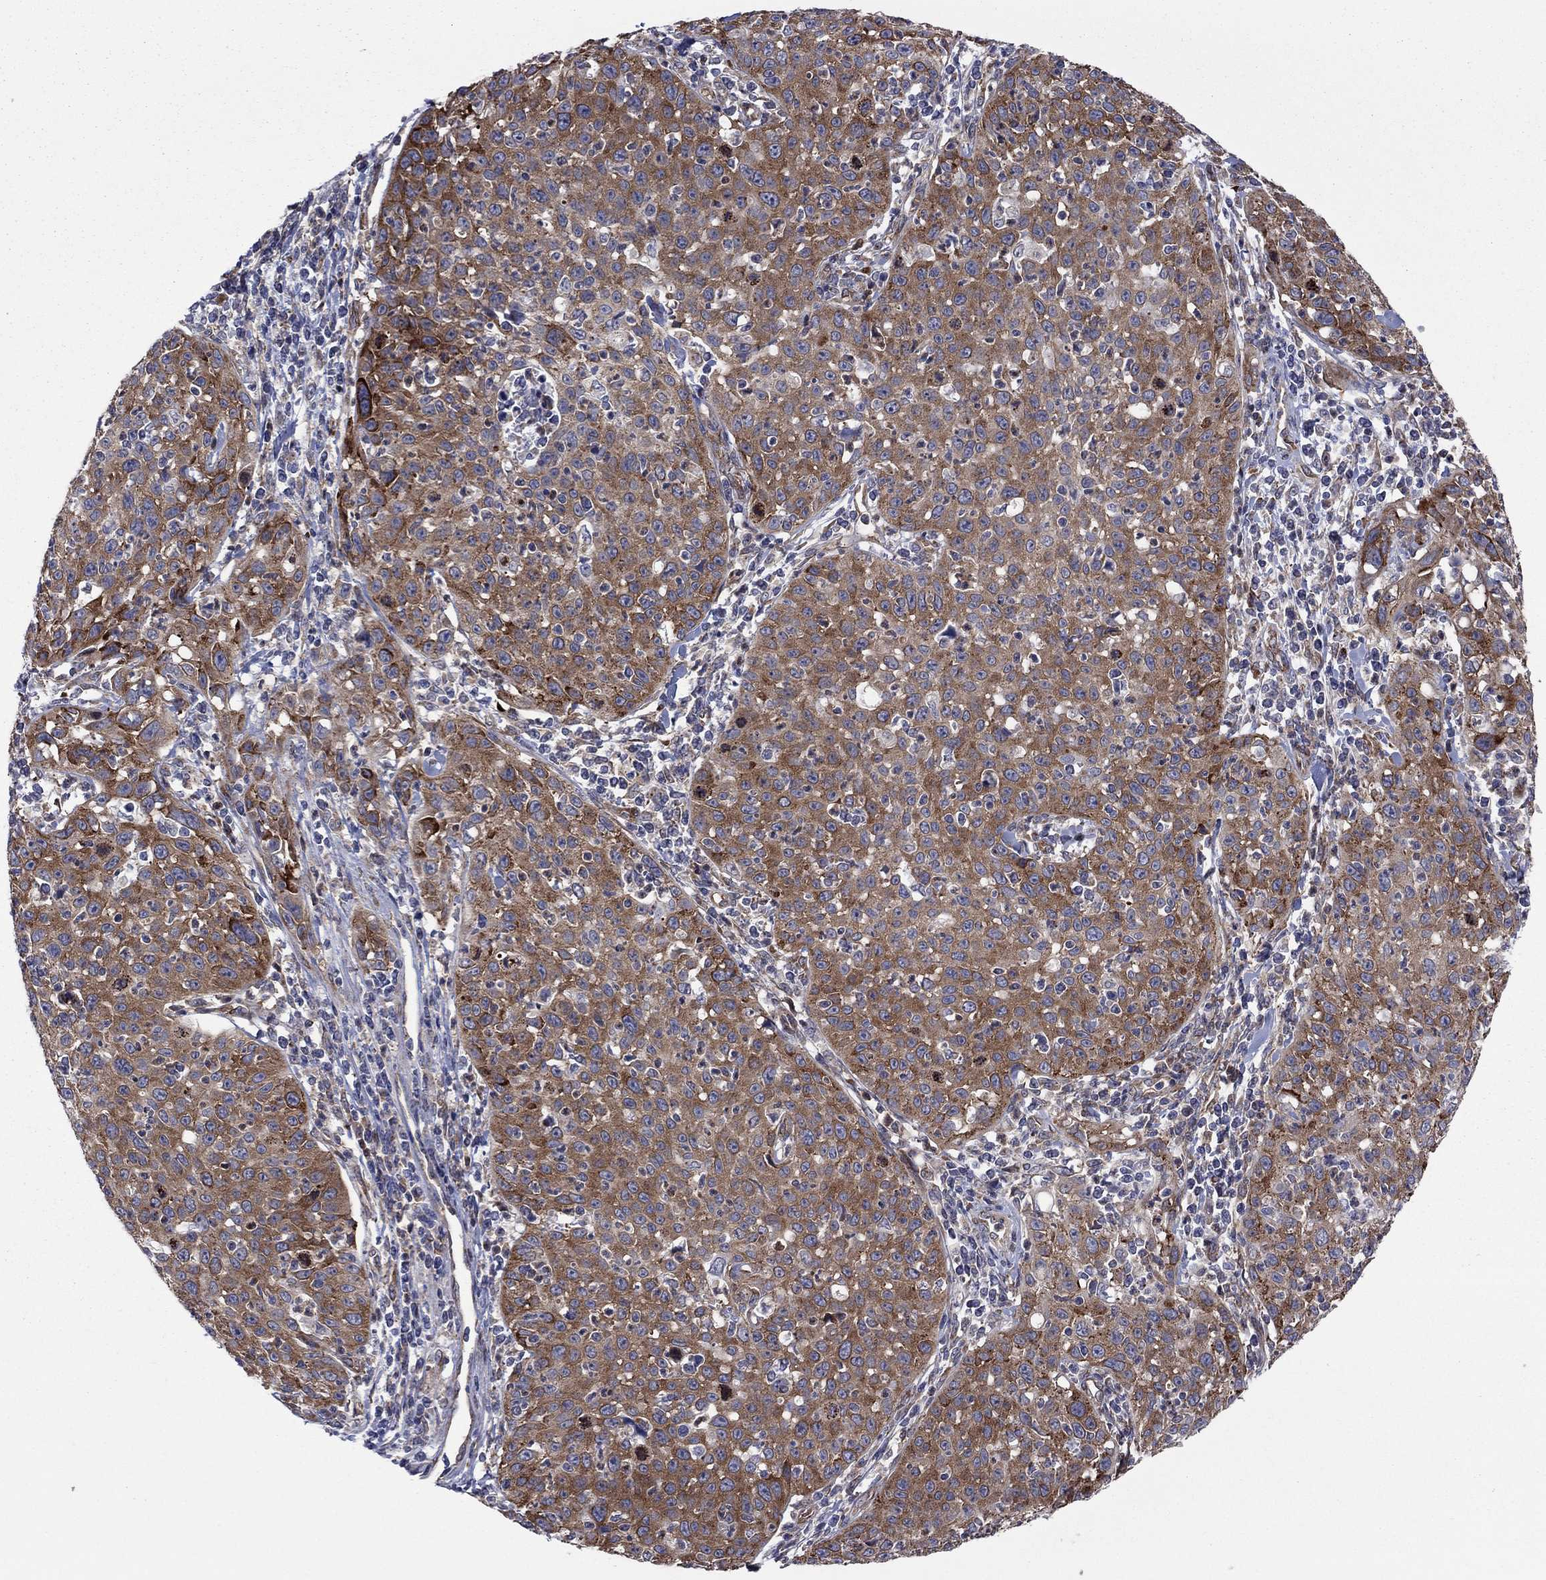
{"staining": {"intensity": "strong", "quantity": "25%-75%", "location": "cytoplasmic/membranous"}, "tissue": "cervical cancer", "cell_type": "Tumor cells", "image_type": "cancer", "snomed": [{"axis": "morphology", "description": "Squamous cell carcinoma, NOS"}, {"axis": "topography", "description": "Cervix"}], "caption": "A high-resolution photomicrograph shows immunohistochemistry (IHC) staining of cervical cancer (squamous cell carcinoma), which displays strong cytoplasmic/membranous positivity in approximately 25%-75% of tumor cells.", "gene": "GPR155", "patient": {"sex": "female", "age": 26}}